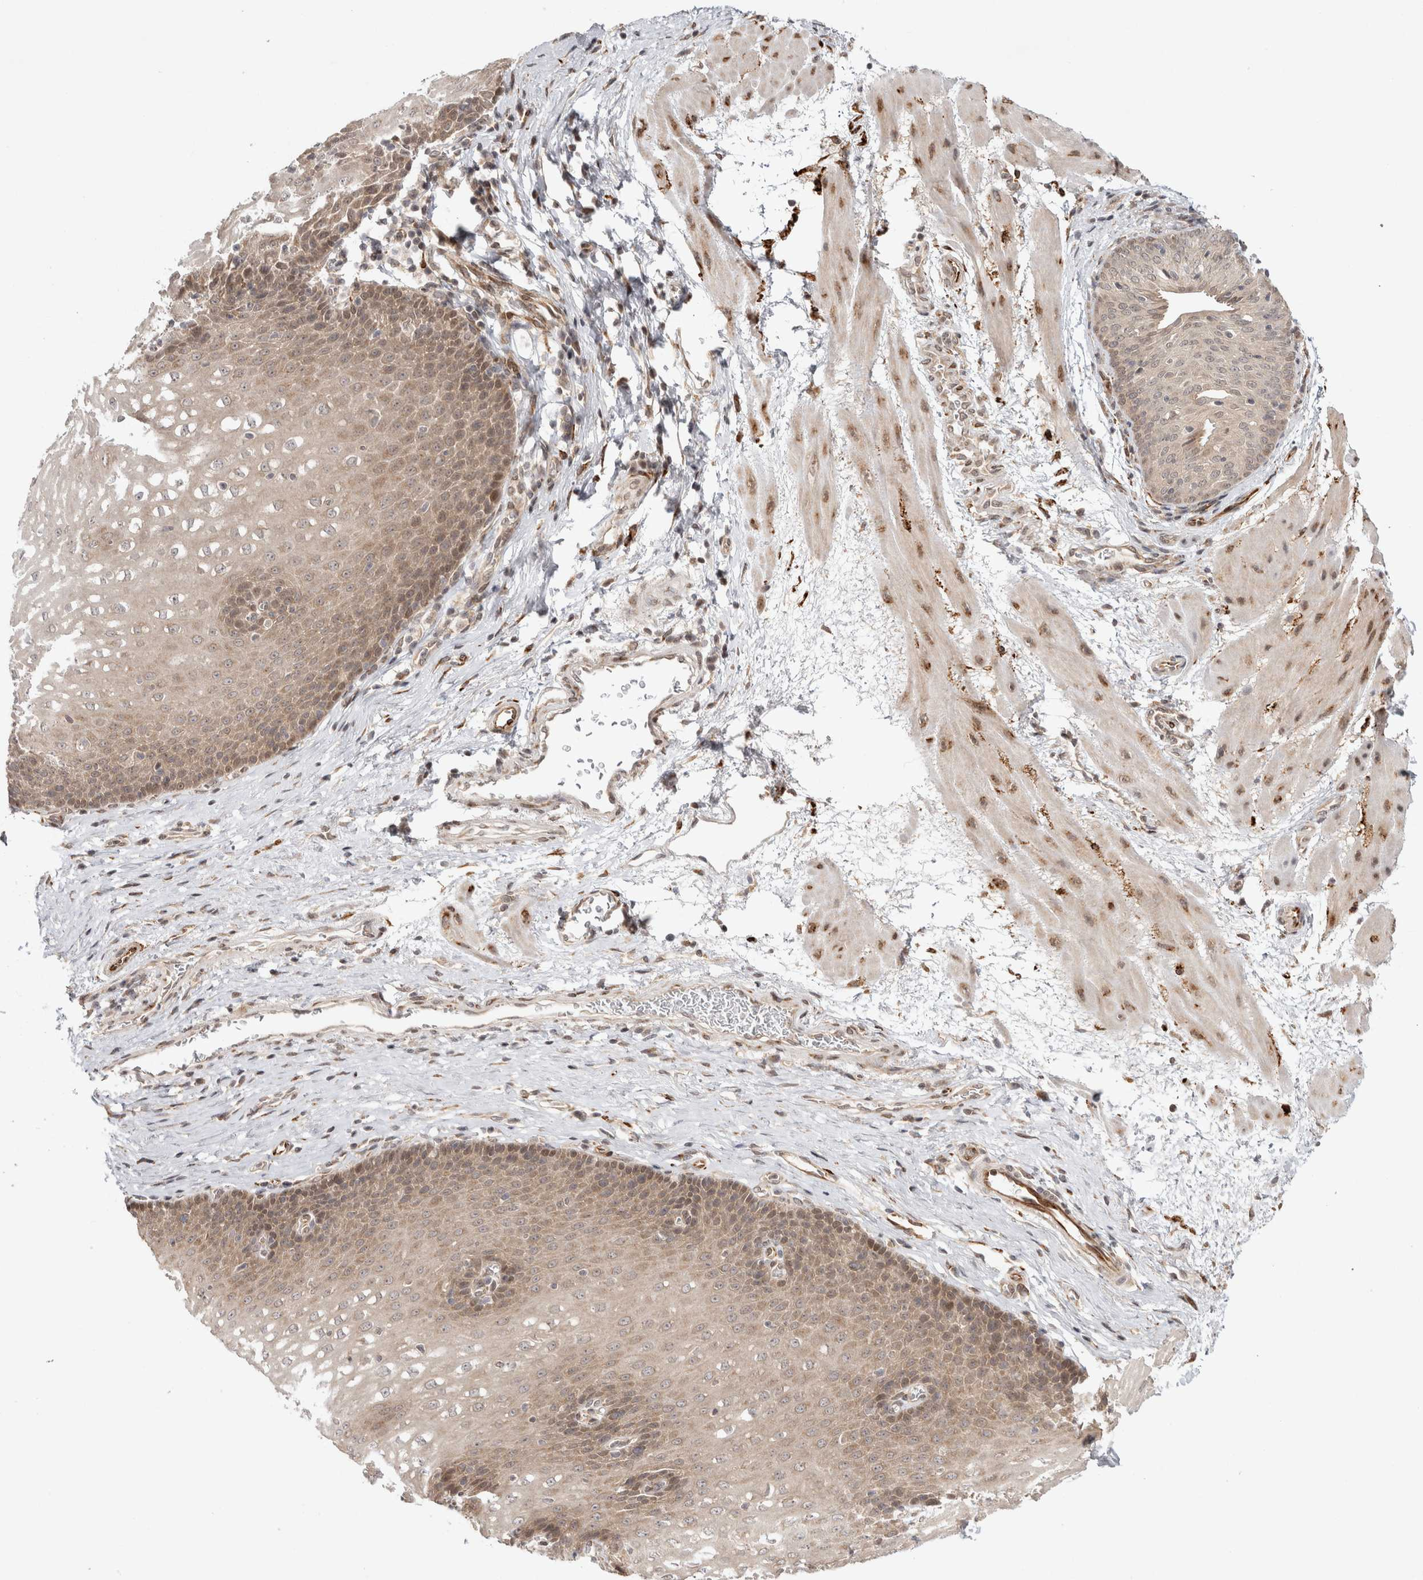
{"staining": {"intensity": "moderate", "quantity": ">75%", "location": "cytoplasmic/membranous,nuclear"}, "tissue": "esophagus", "cell_type": "Squamous epithelial cells", "image_type": "normal", "snomed": [{"axis": "morphology", "description": "Normal tissue, NOS"}, {"axis": "topography", "description": "Esophagus"}], "caption": "Esophagus stained with immunohistochemistry (IHC) reveals moderate cytoplasmic/membranous,nuclear expression in about >75% of squamous epithelial cells.", "gene": "ZNF318", "patient": {"sex": "male", "age": 48}}